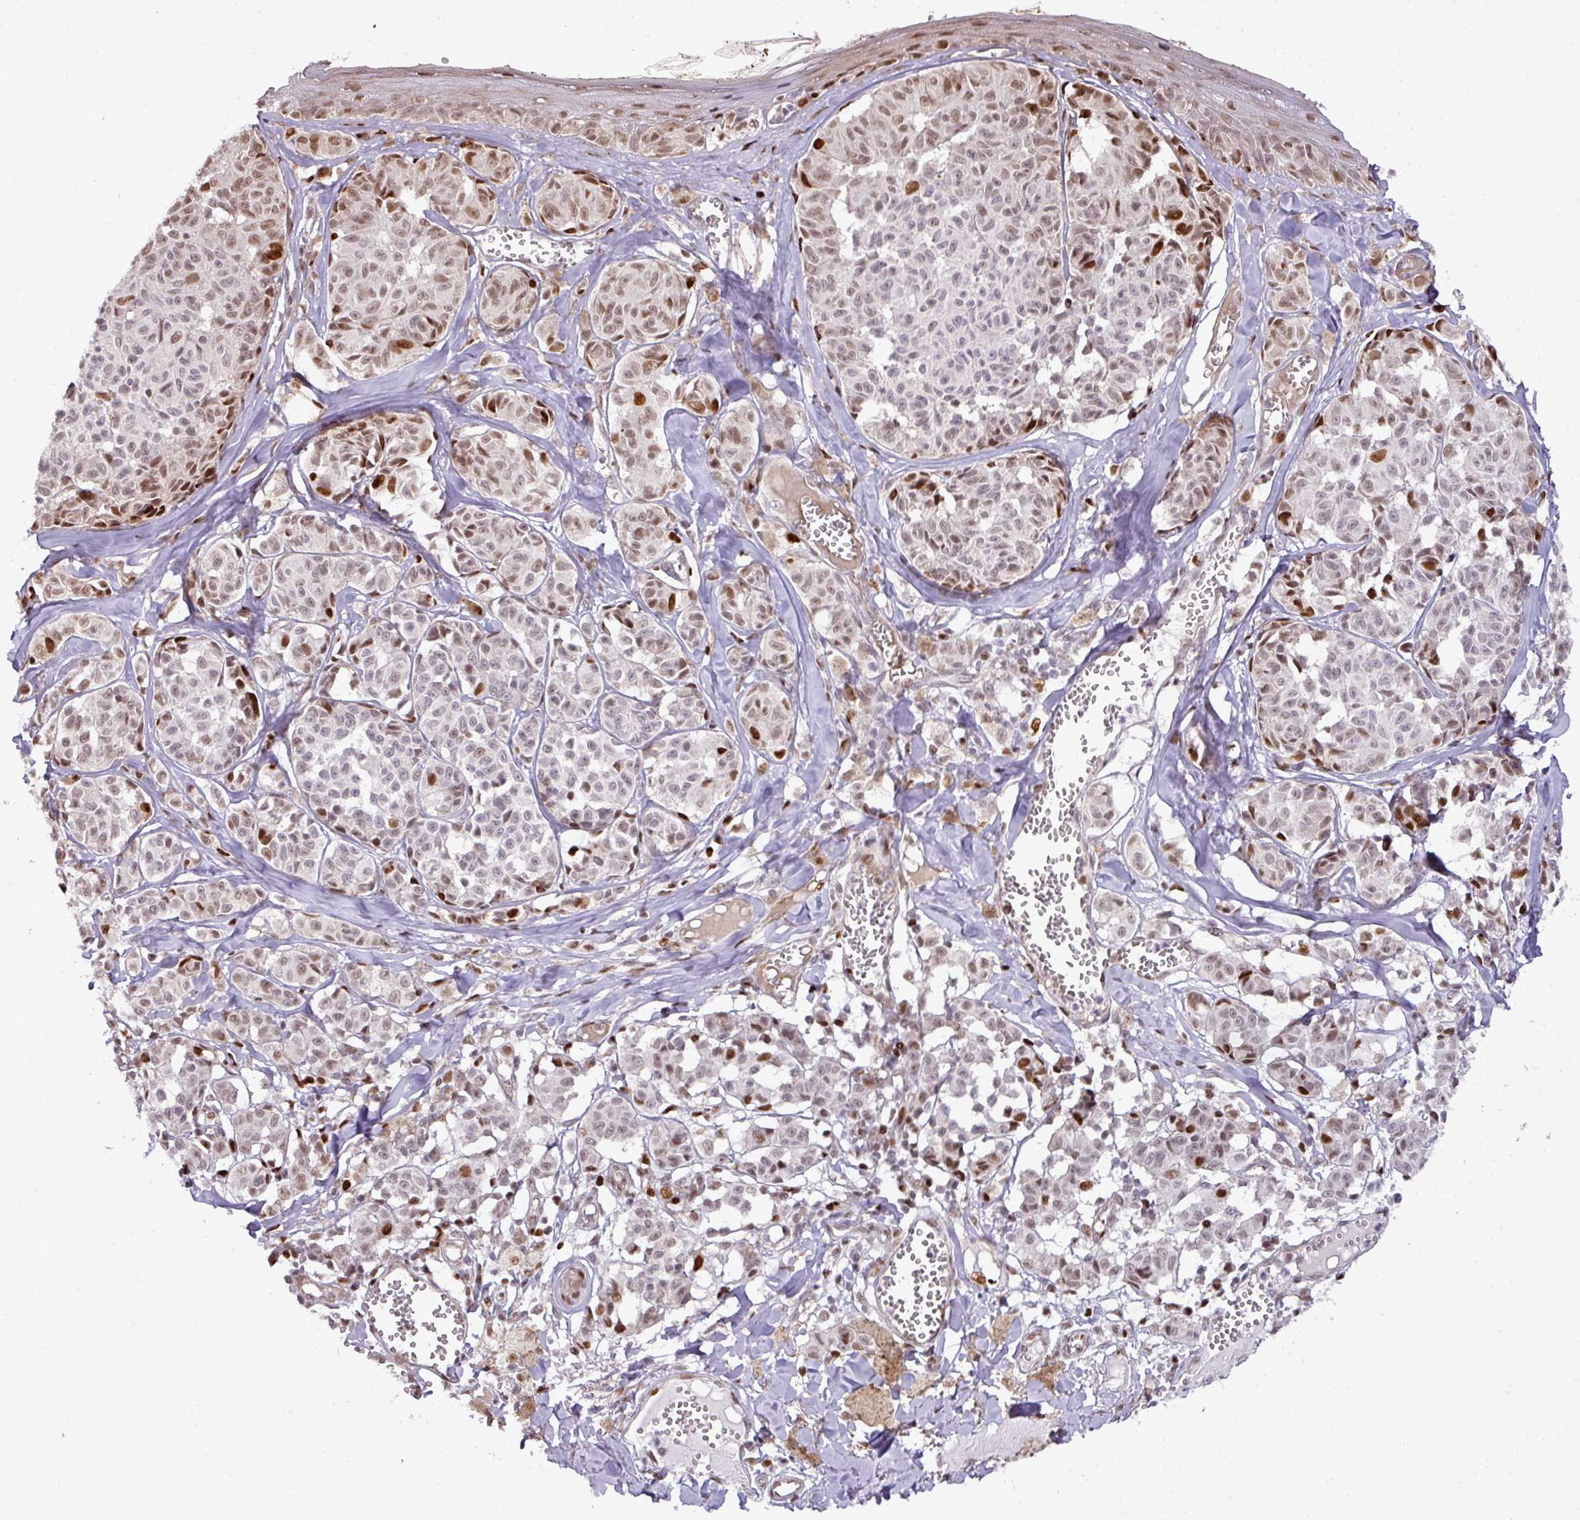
{"staining": {"intensity": "moderate", "quantity": "25%-75%", "location": "nuclear"}, "tissue": "melanoma", "cell_type": "Tumor cells", "image_type": "cancer", "snomed": [{"axis": "morphology", "description": "Malignant melanoma, NOS"}, {"axis": "topography", "description": "Skin"}], "caption": "An image of melanoma stained for a protein displays moderate nuclear brown staining in tumor cells.", "gene": "MYSM1", "patient": {"sex": "female", "age": 43}}